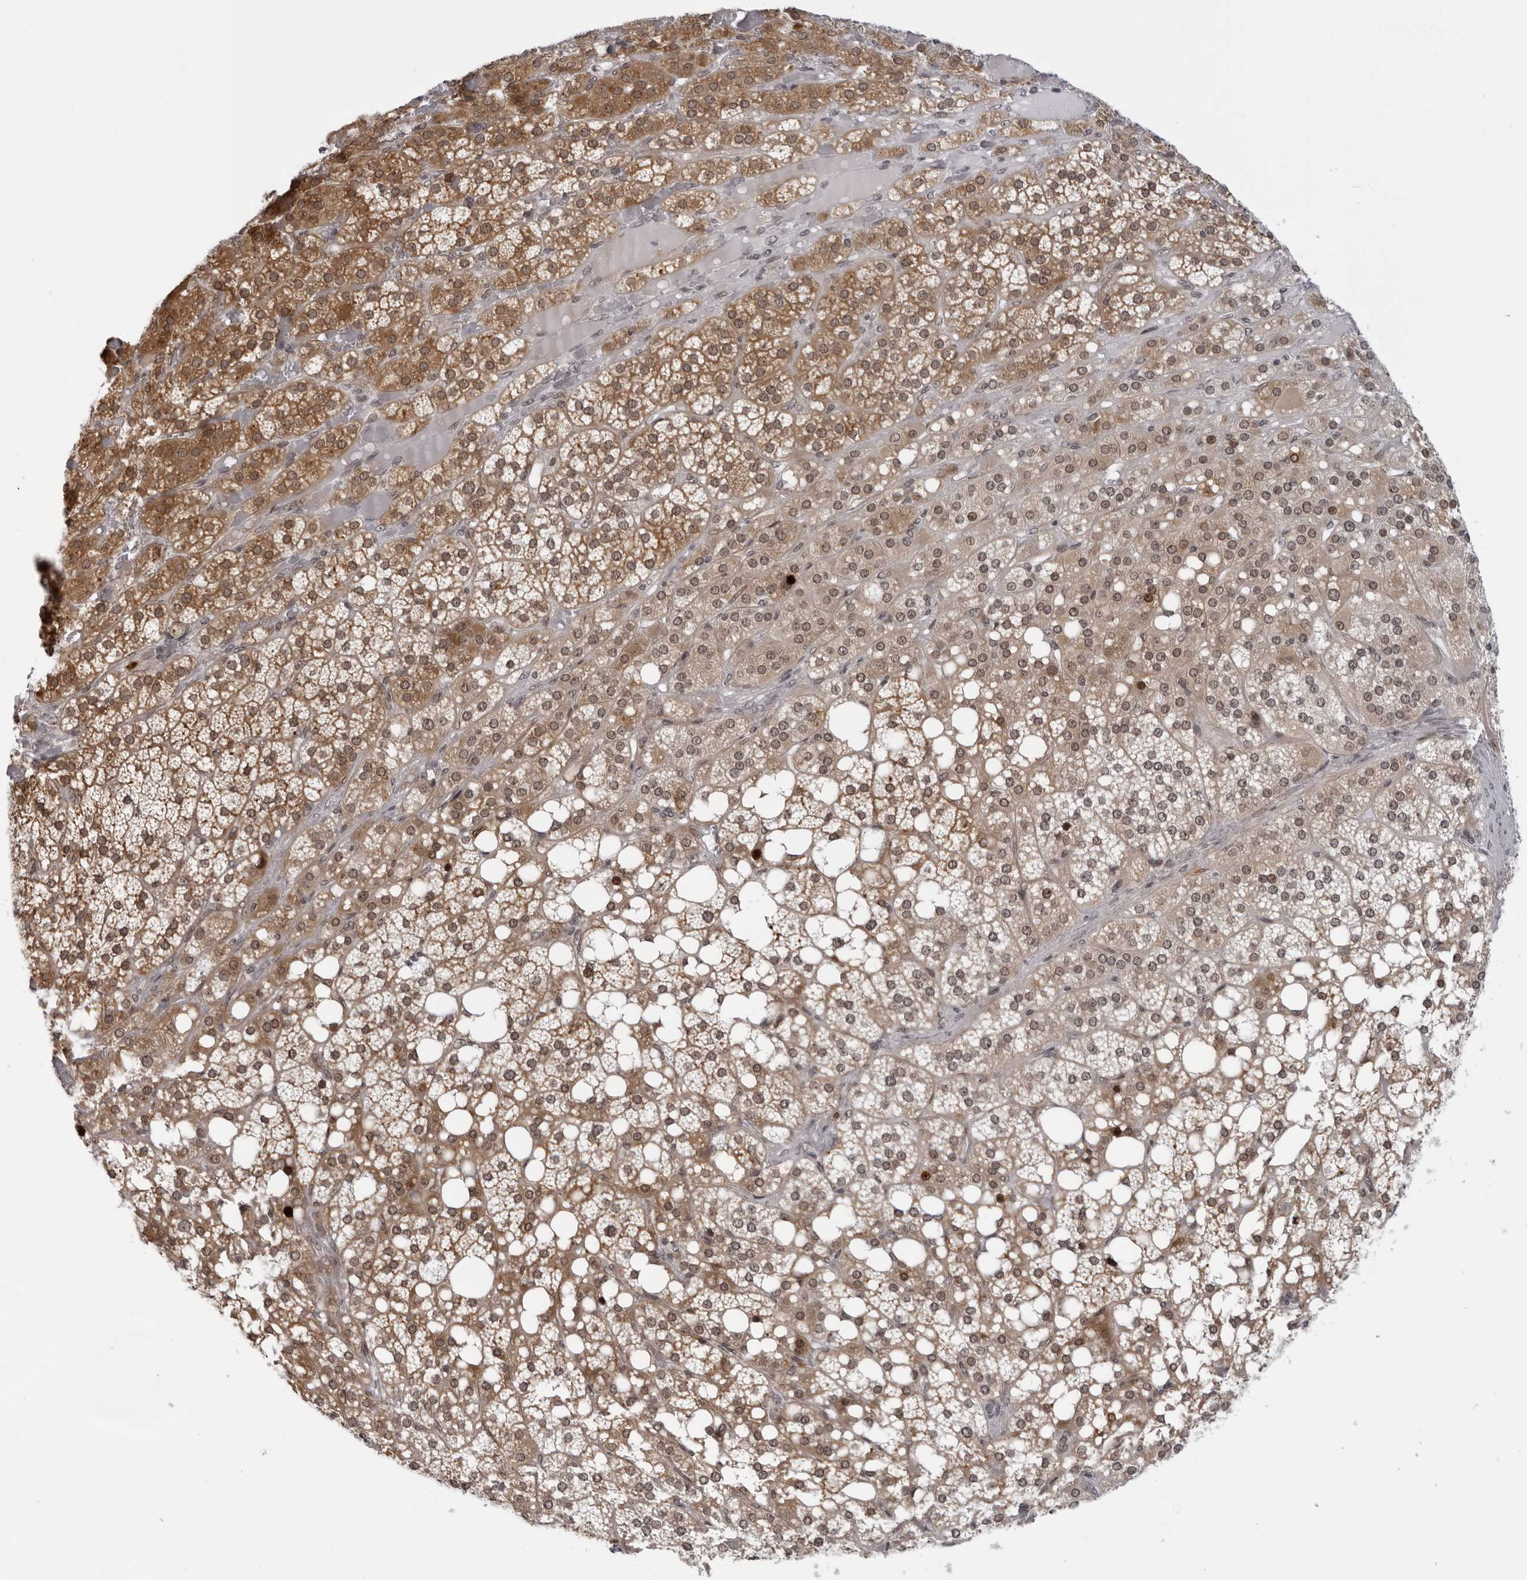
{"staining": {"intensity": "strong", "quantity": "25%-75%", "location": "cytoplasmic/membranous,nuclear"}, "tissue": "adrenal gland", "cell_type": "Glandular cells", "image_type": "normal", "snomed": [{"axis": "morphology", "description": "Normal tissue, NOS"}, {"axis": "topography", "description": "Adrenal gland"}], "caption": "Approximately 25%-75% of glandular cells in benign human adrenal gland exhibit strong cytoplasmic/membranous,nuclear protein staining as visualized by brown immunohistochemical staining.", "gene": "GCSAML", "patient": {"sex": "female", "age": 59}}